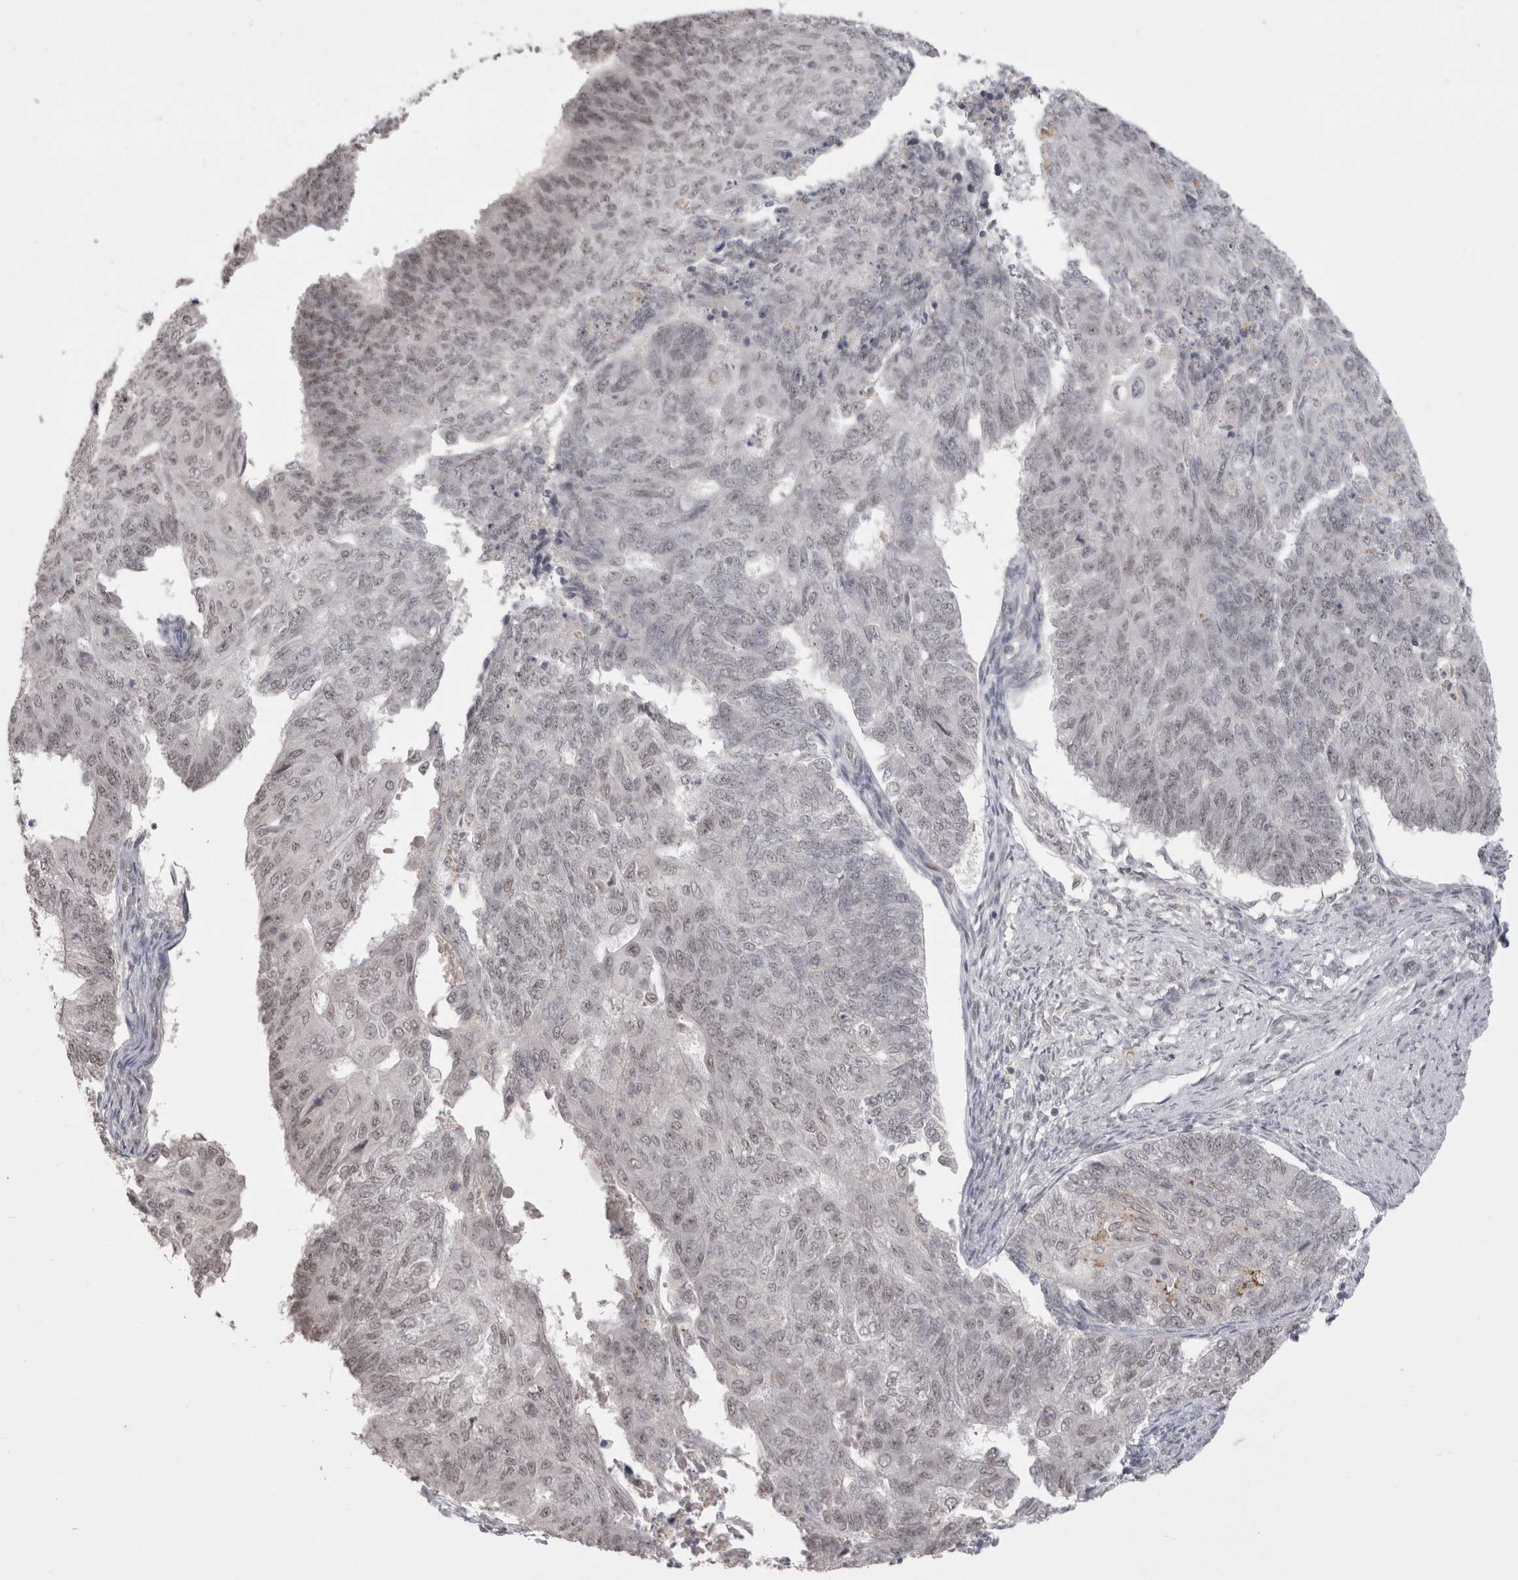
{"staining": {"intensity": "negative", "quantity": "none", "location": "none"}, "tissue": "endometrial cancer", "cell_type": "Tumor cells", "image_type": "cancer", "snomed": [{"axis": "morphology", "description": "Adenocarcinoma, NOS"}, {"axis": "topography", "description": "Endometrium"}], "caption": "Immunohistochemistry image of endometrial cancer stained for a protein (brown), which demonstrates no staining in tumor cells.", "gene": "DAXX", "patient": {"sex": "female", "age": 32}}